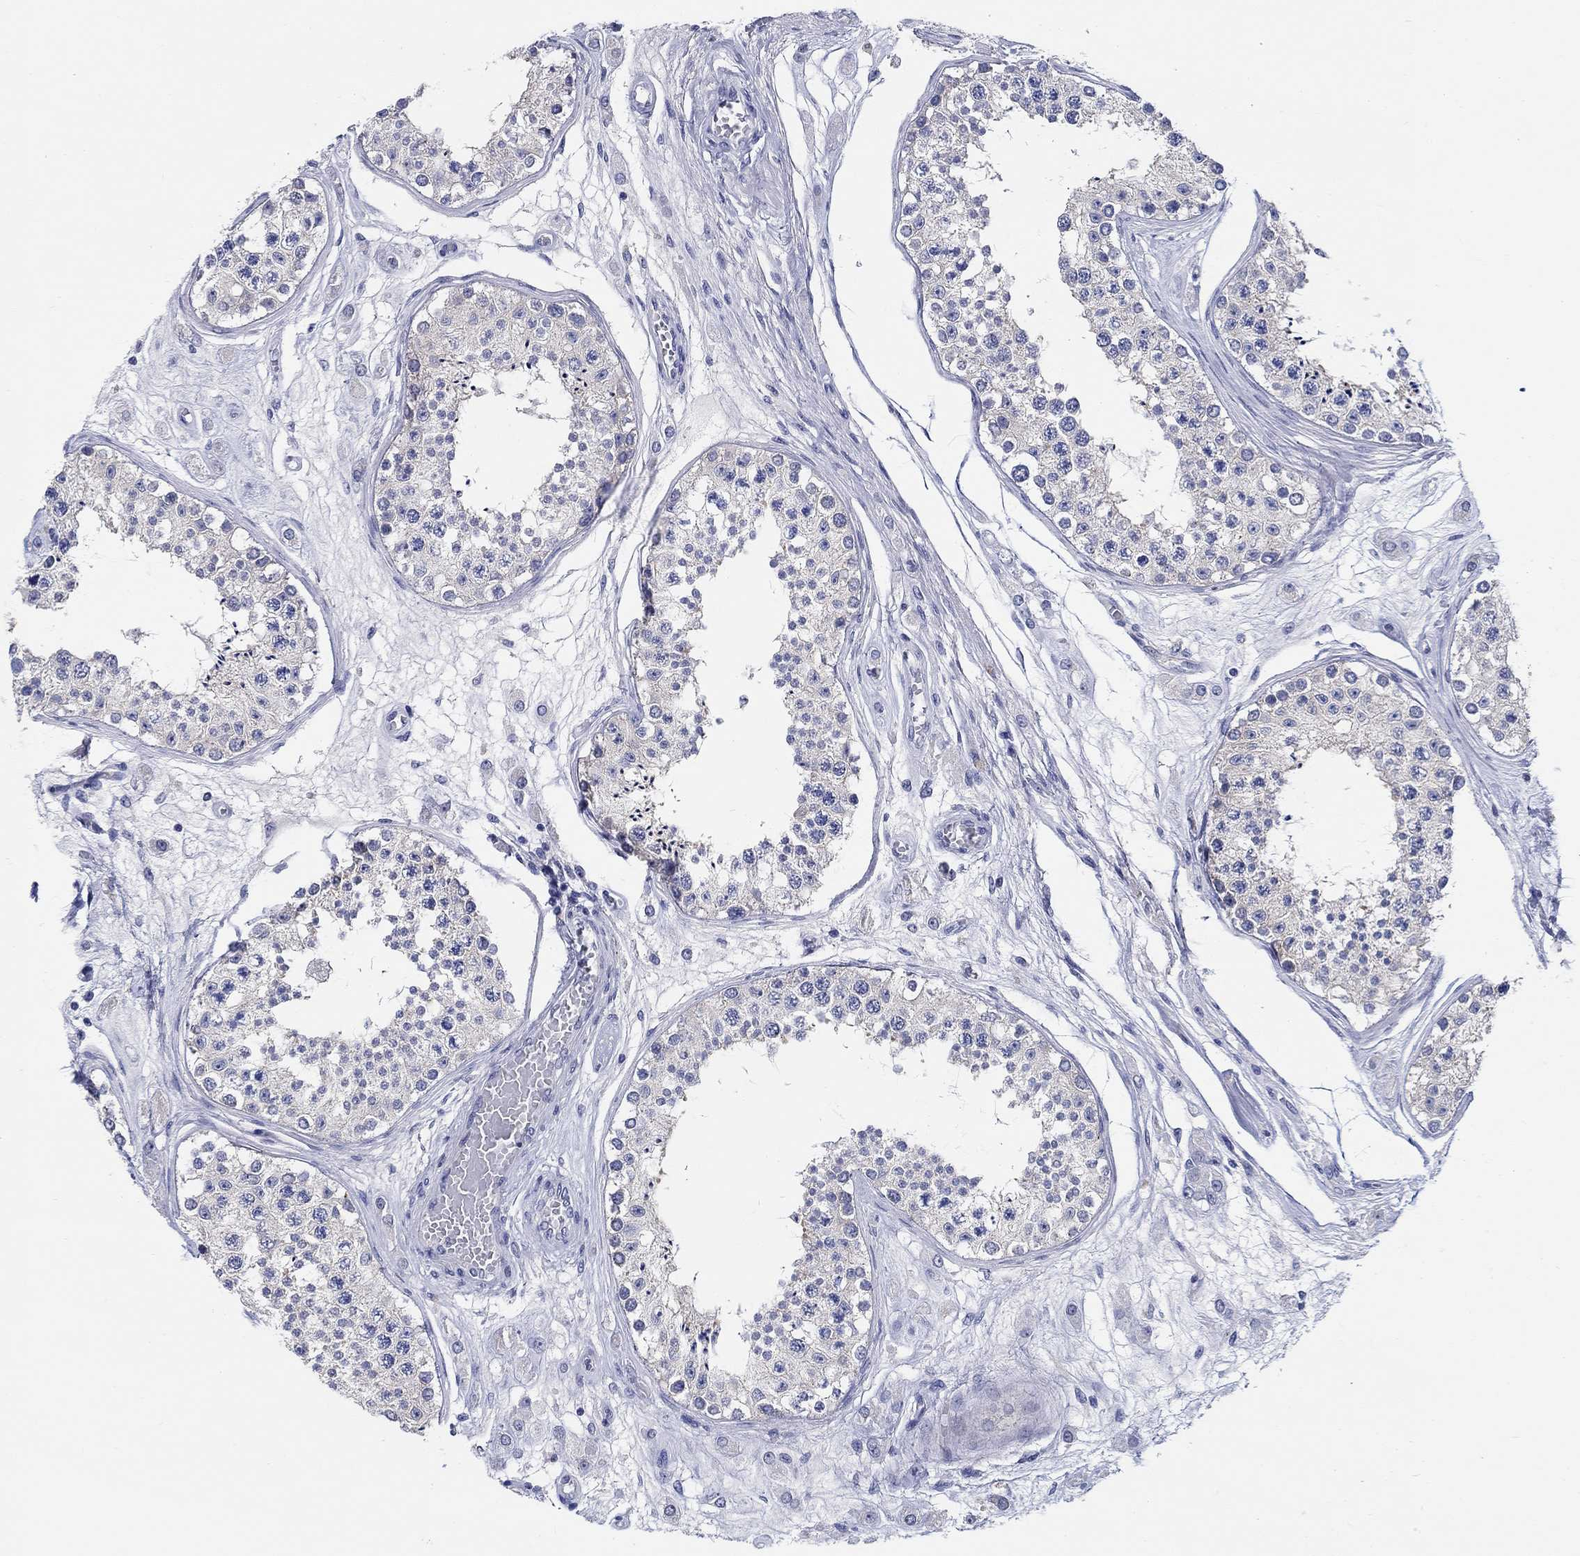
{"staining": {"intensity": "negative", "quantity": "none", "location": "none"}, "tissue": "testis", "cell_type": "Cells in seminiferous ducts", "image_type": "normal", "snomed": [{"axis": "morphology", "description": "Normal tissue, NOS"}, {"axis": "topography", "description": "Testis"}], "caption": "High power microscopy histopathology image of an immunohistochemistry (IHC) histopathology image of unremarkable testis, revealing no significant positivity in cells in seminiferous ducts.", "gene": "RAP1GAP", "patient": {"sex": "male", "age": 25}}